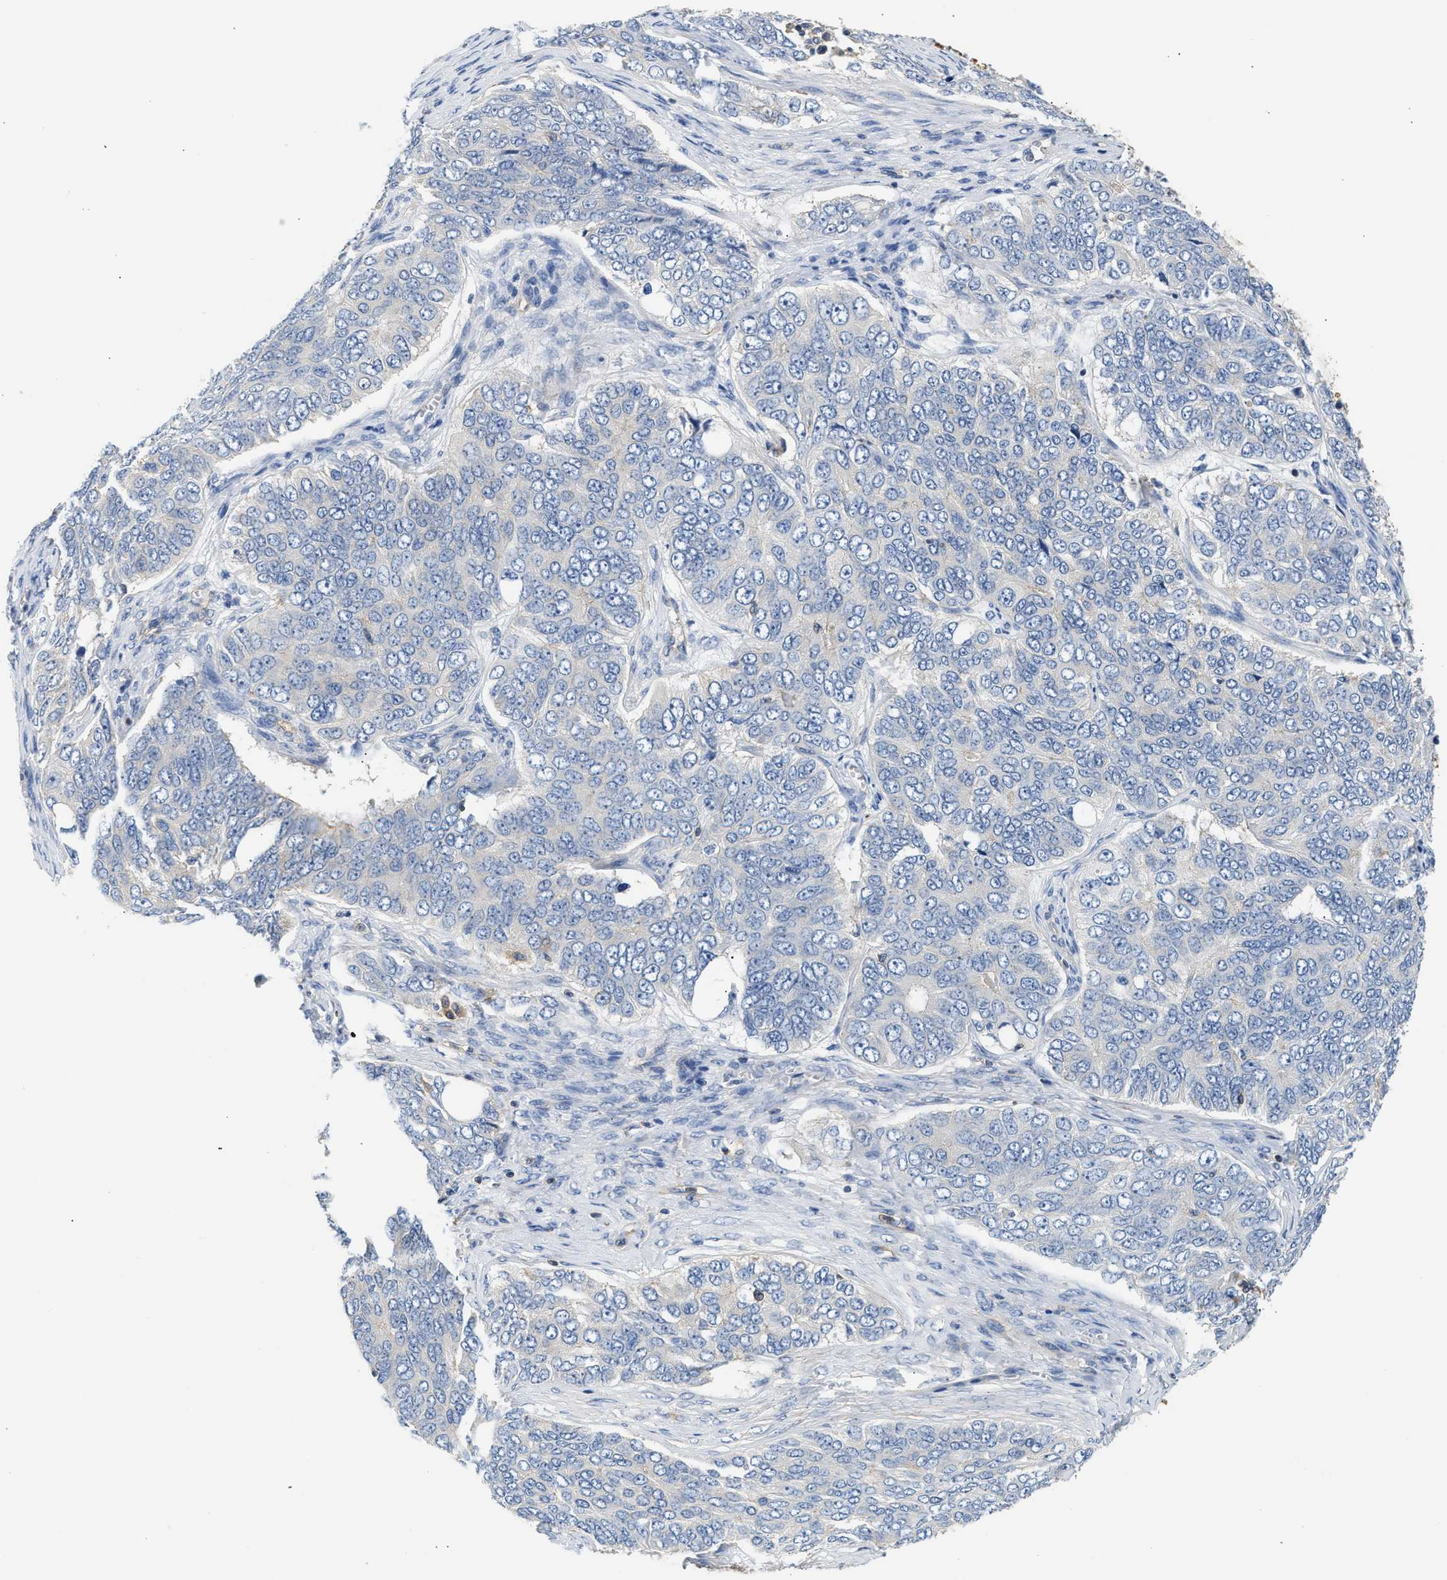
{"staining": {"intensity": "negative", "quantity": "none", "location": "none"}, "tissue": "ovarian cancer", "cell_type": "Tumor cells", "image_type": "cancer", "snomed": [{"axis": "morphology", "description": "Carcinoma, endometroid"}, {"axis": "topography", "description": "Ovary"}], "caption": "There is no significant expression in tumor cells of ovarian cancer. Brightfield microscopy of immunohistochemistry (IHC) stained with DAB (brown) and hematoxylin (blue), captured at high magnification.", "gene": "SAMD9L", "patient": {"sex": "female", "age": 51}}